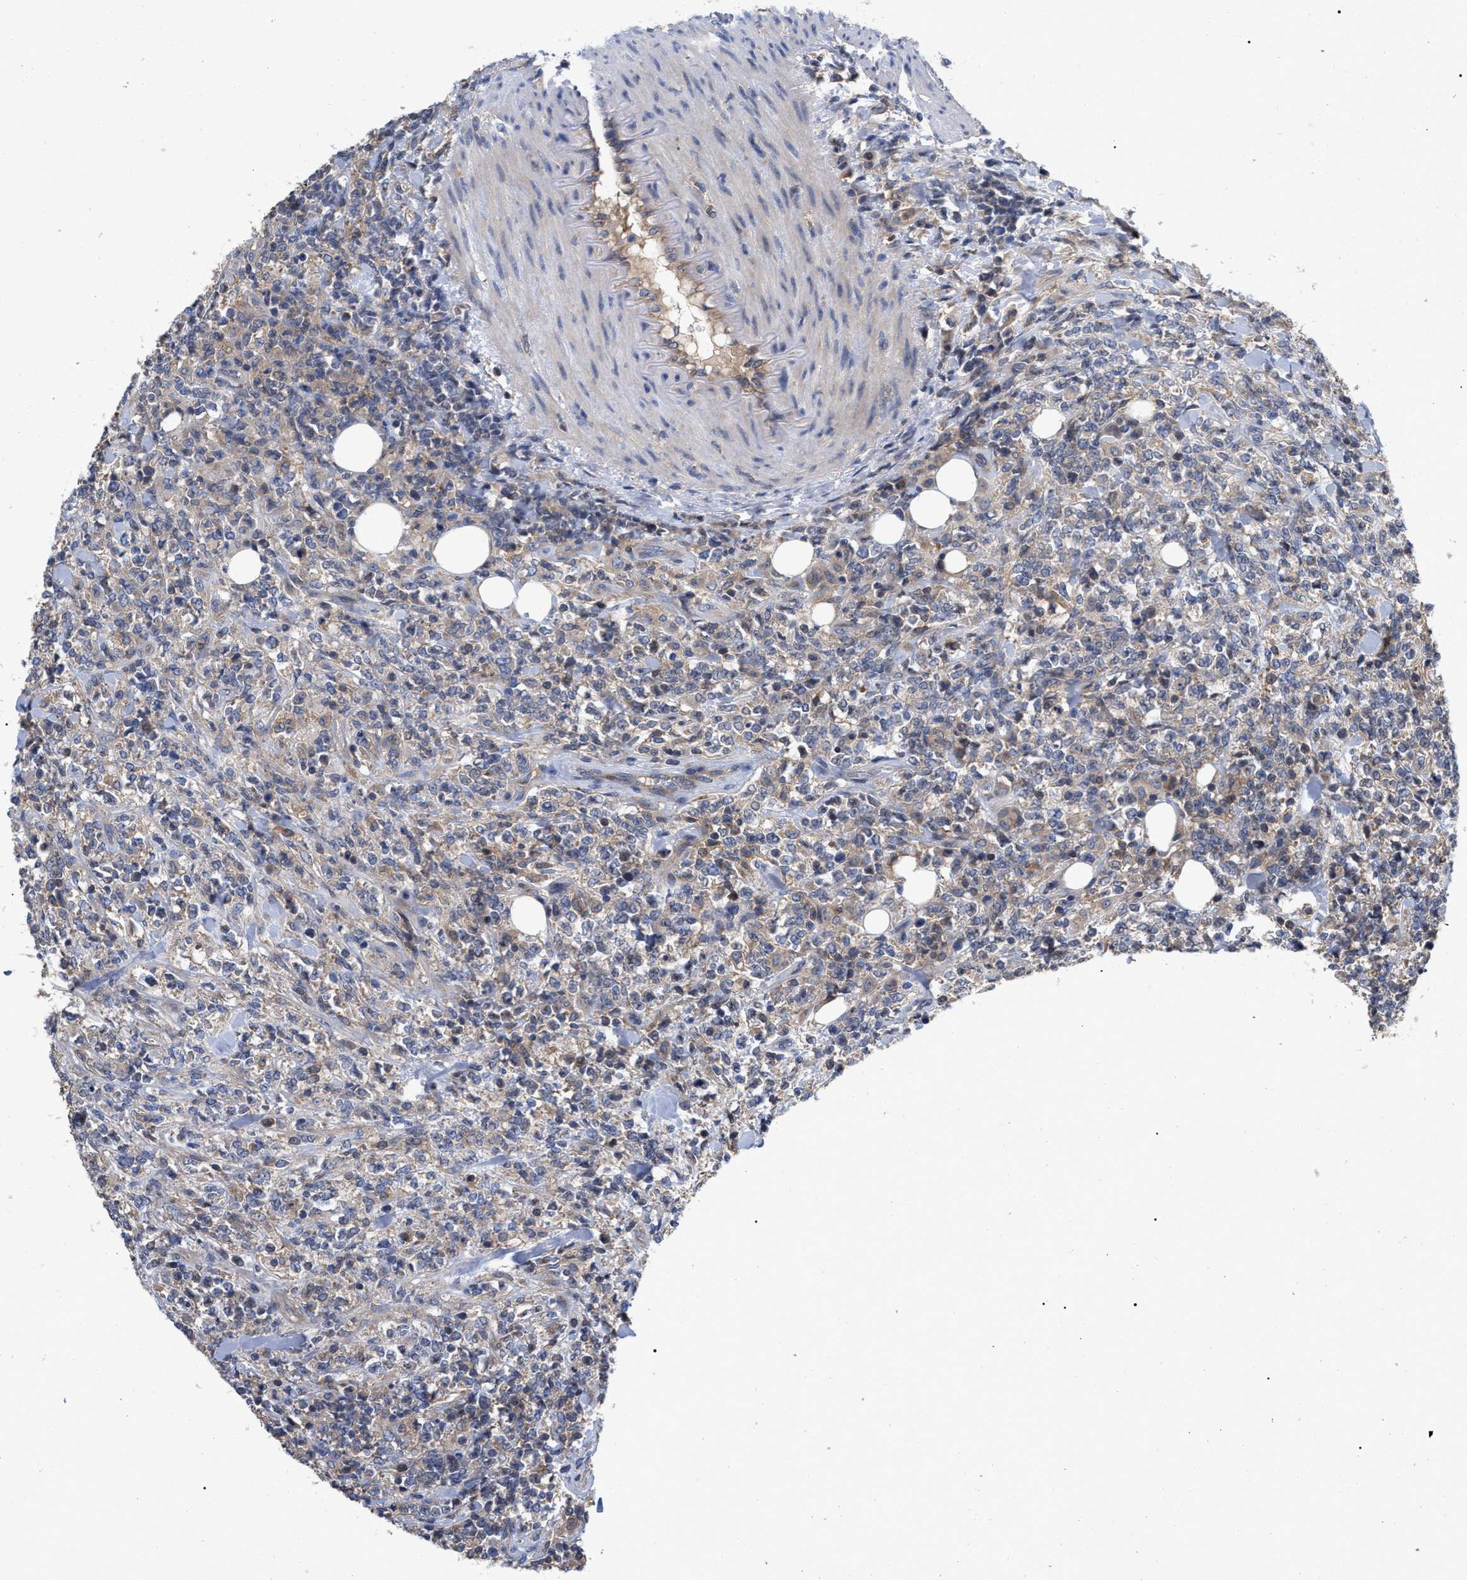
{"staining": {"intensity": "weak", "quantity": "<25%", "location": "cytoplasmic/membranous"}, "tissue": "lymphoma", "cell_type": "Tumor cells", "image_type": "cancer", "snomed": [{"axis": "morphology", "description": "Malignant lymphoma, non-Hodgkin's type, High grade"}, {"axis": "topography", "description": "Soft tissue"}], "caption": "Tumor cells show no significant protein expression in lymphoma.", "gene": "RAP1GDS1", "patient": {"sex": "male", "age": 18}}